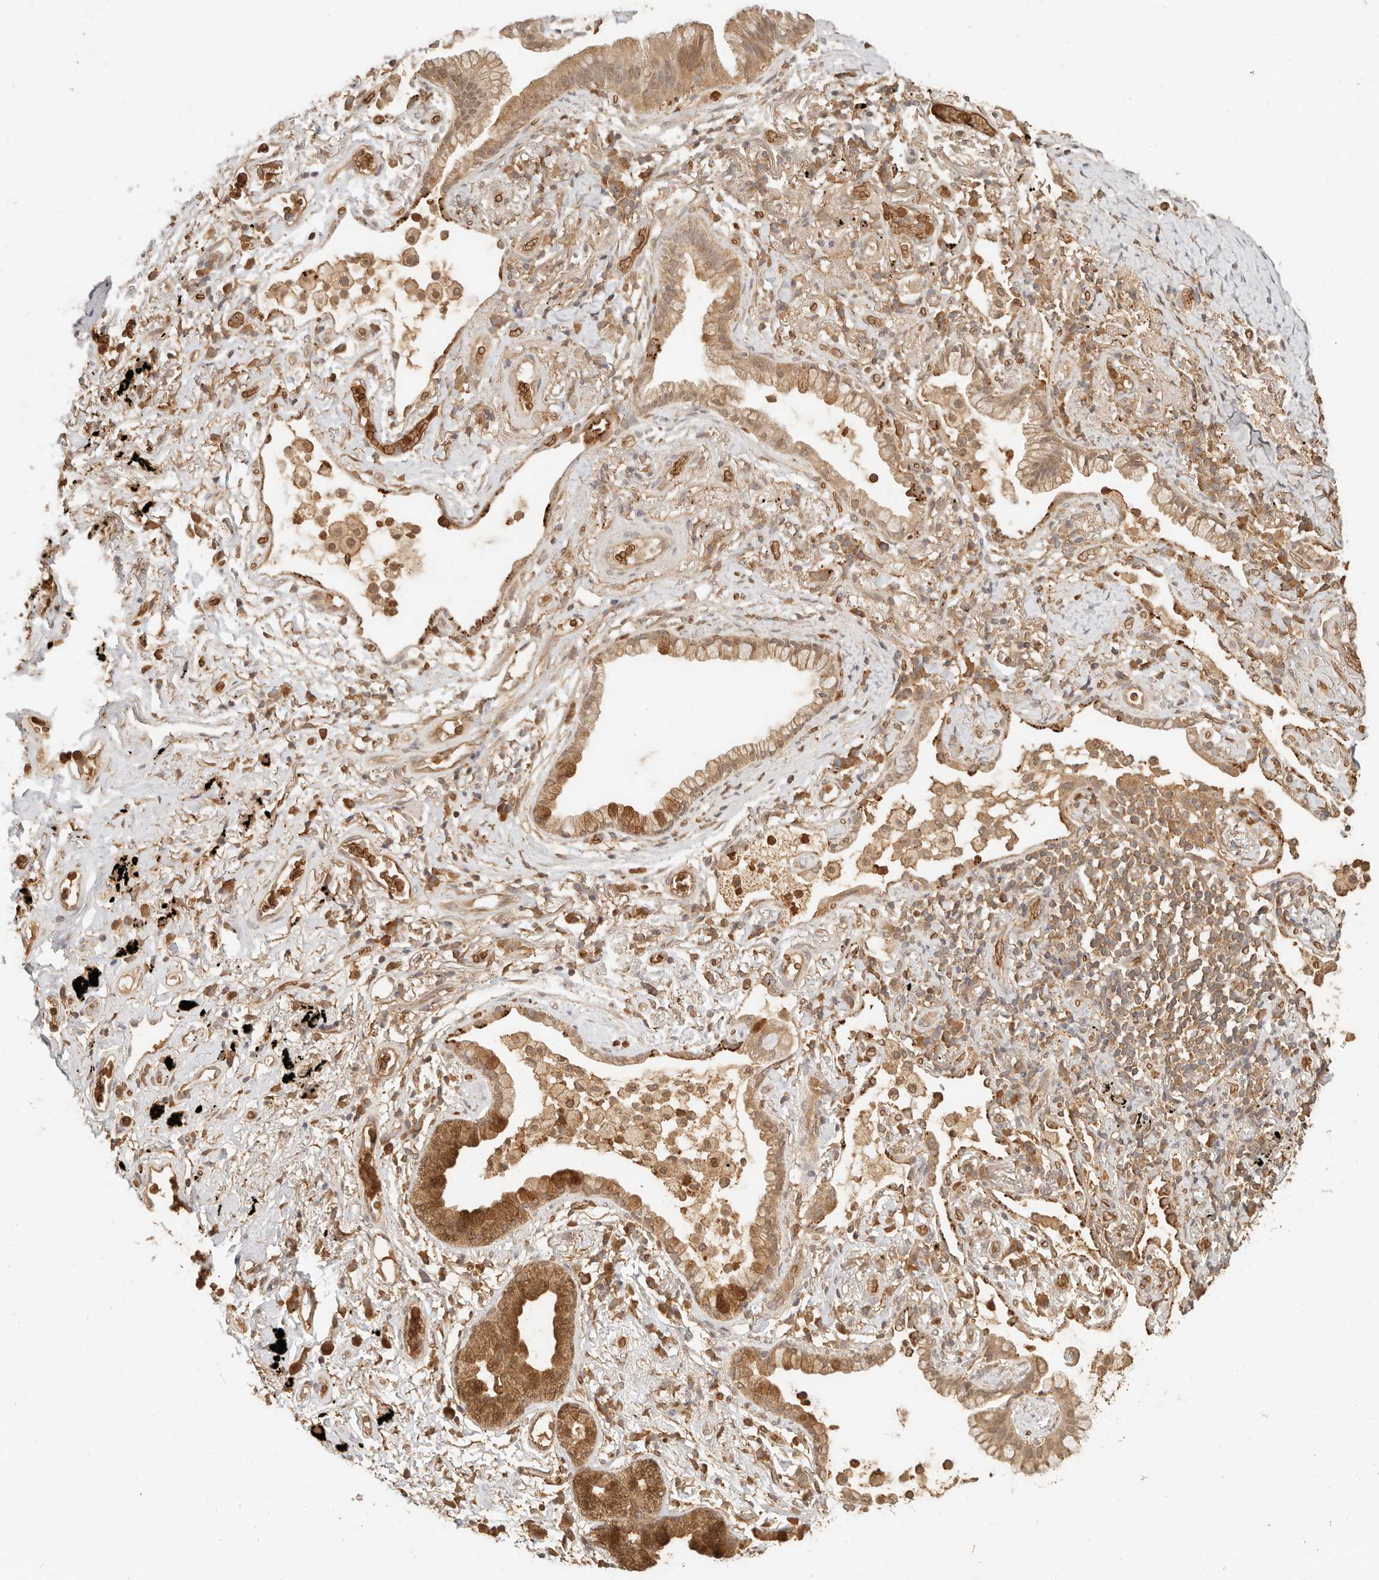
{"staining": {"intensity": "strong", "quantity": "<25%", "location": "cytoplasmic/membranous,nuclear"}, "tissue": "lung cancer", "cell_type": "Tumor cells", "image_type": "cancer", "snomed": [{"axis": "morphology", "description": "Adenocarcinoma, NOS"}, {"axis": "topography", "description": "Lung"}], "caption": "A brown stain highlights strong cytoplasmic/membranous and nuclear staining of a protein in human adenocarcinoma (lung) tumor cells. Nuclei are stained in blue.", "gene": "INTS11", "patient": {"sex": "female", "age": 70}}